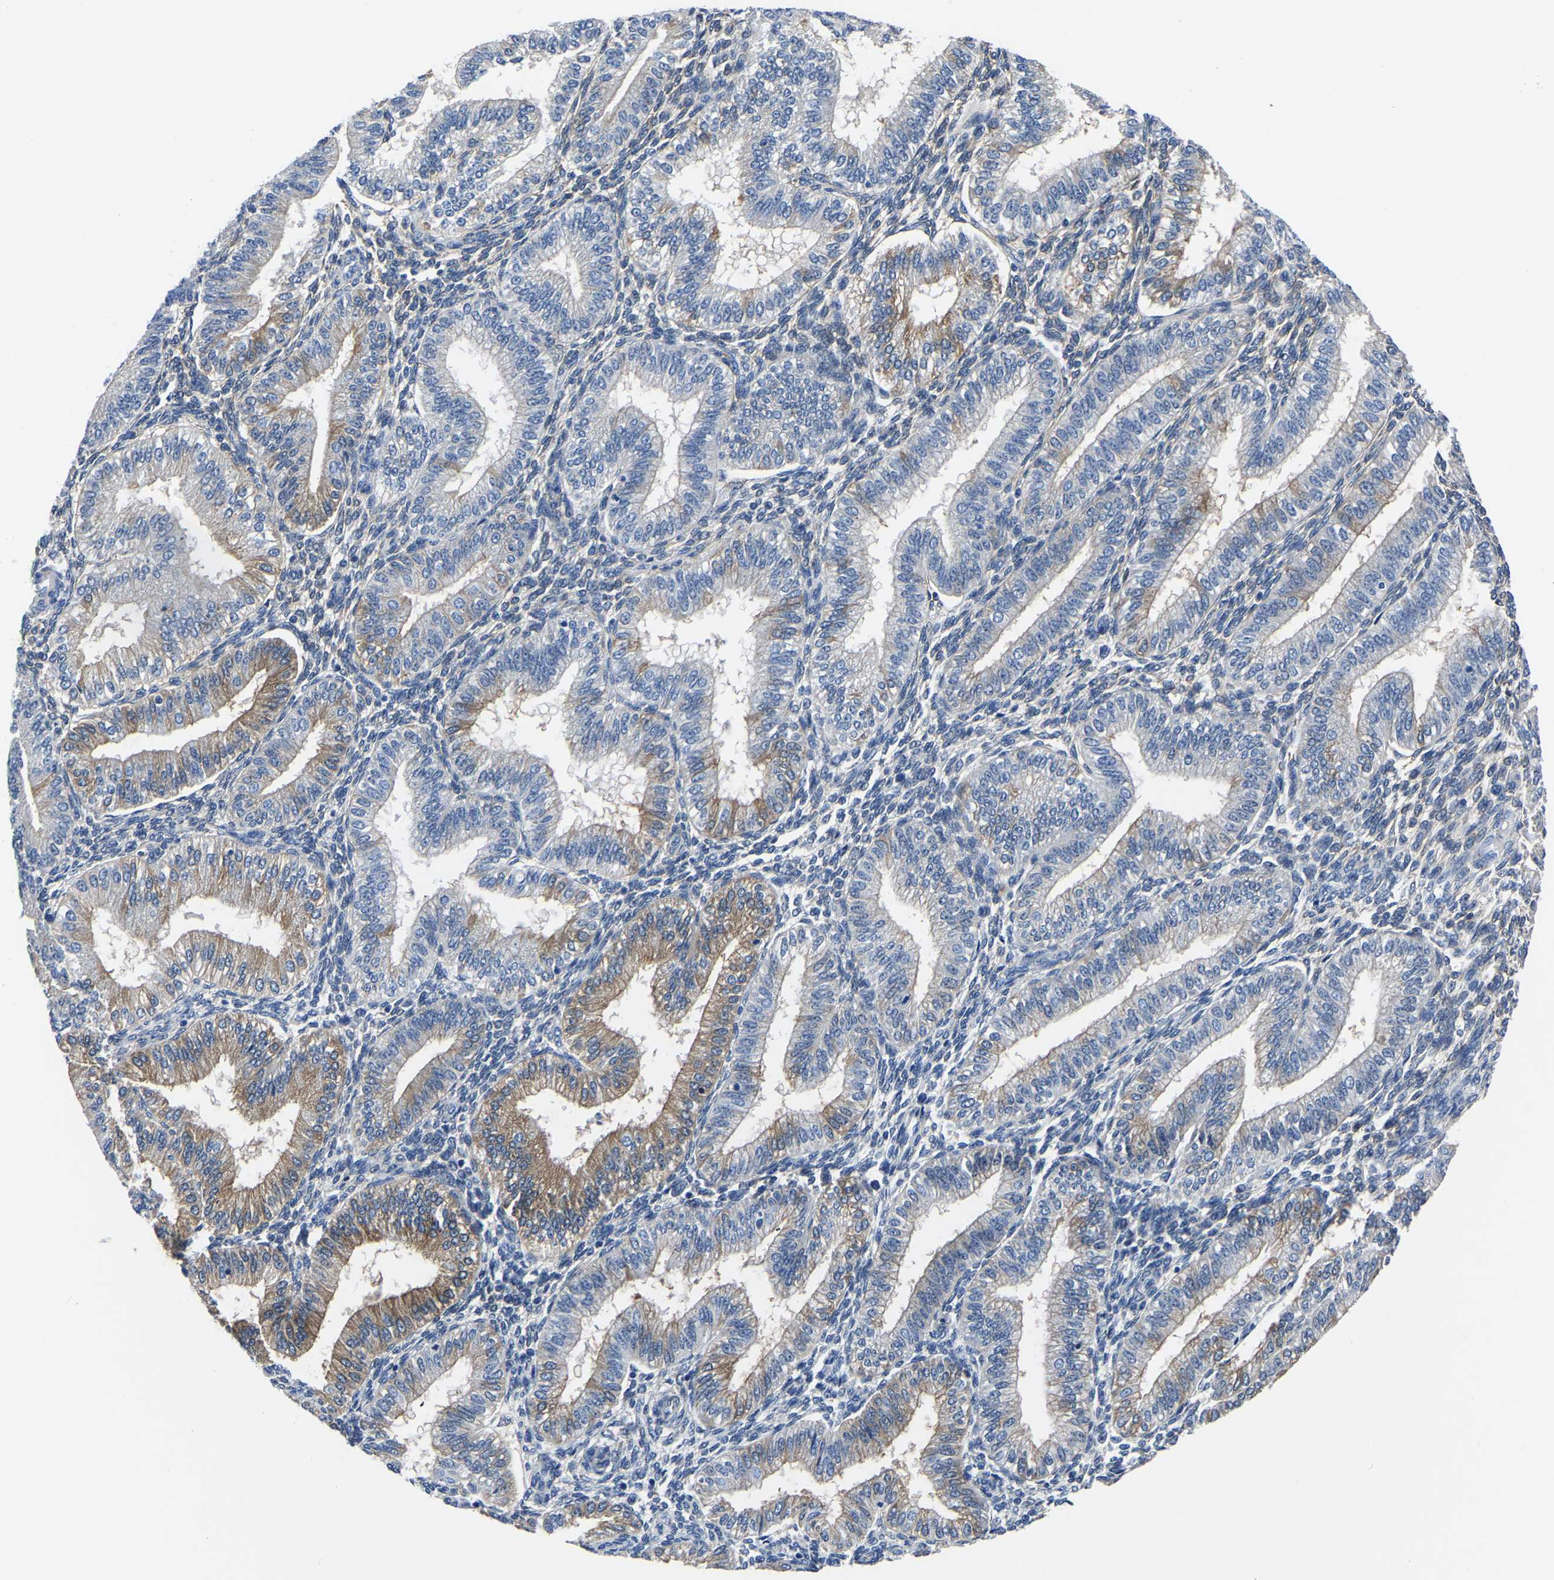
{"staining": {"intensity": "weak", "quantity": "<25%", "location": "cytoplasmic/membranous"}, "tissue": "endometrium", "cell_type": "Cells in endometrial stroma", "image_type": "normal", "snomed": [{"axis": "morphology", "description": "Normal tissue, NOS"}, {"axis": "topography", "description": "Endometrium"}], "caption": "Immunohistochemistry (IHC) histopathology image of benign human endometrium stained for a protein (brown), which demonstrates no staining in cells in endometrial stroma.", "gene": "TFG", "patient": {"sex": "female", "age": 39}}